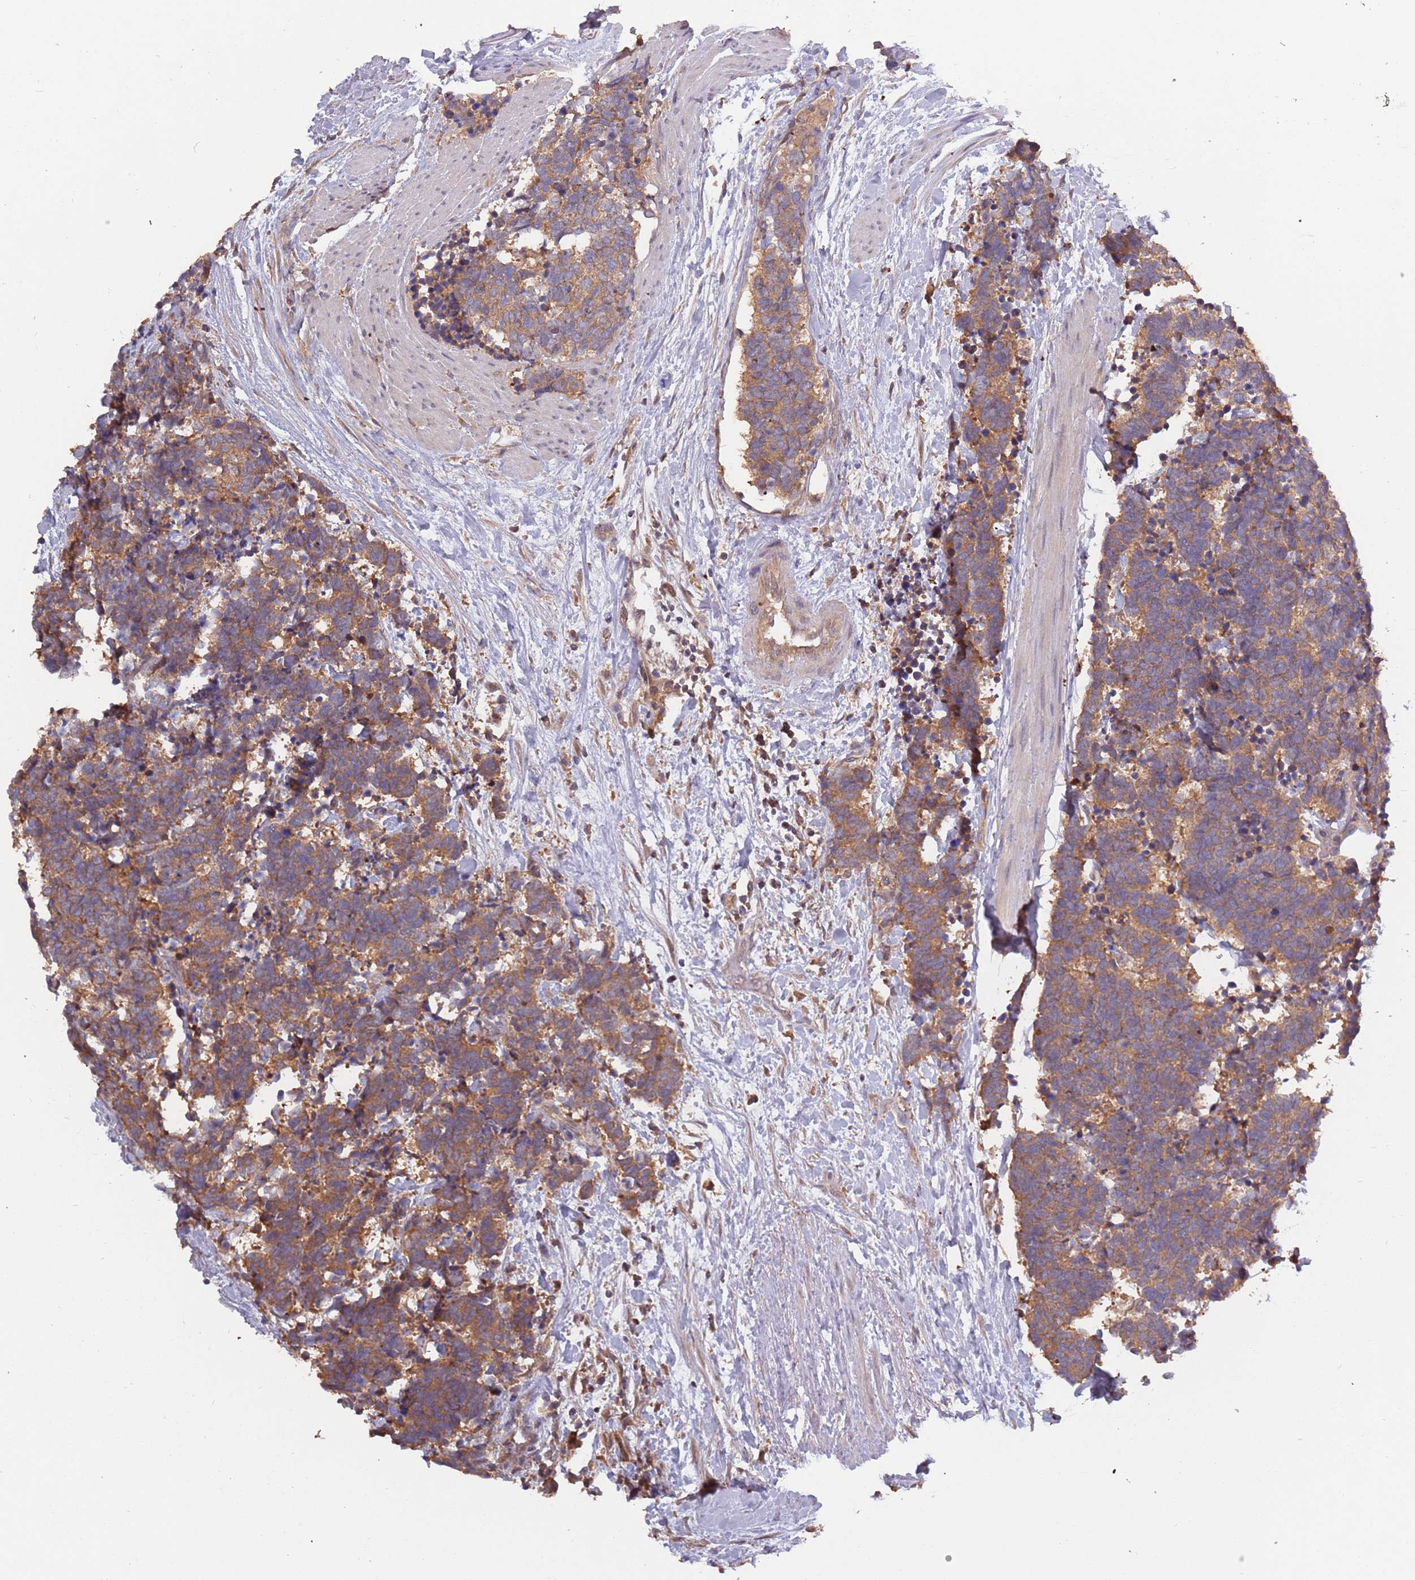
{"staining": {"intensity": "moderate", "quantity": ">75%", "location": "cytoplasmic/membranous"}, "tissue": "carcinoid", "cell_type": "Tumor cells", "image_type": "cancer", "snomed": [{"axis": "morphology", "description": "Carcinoma, NOS"}, {"axis": "morphology", "description": "Carcinoid, malignant, NOS"}, {"axis": "topography", "description": "Prostate"}], "caption": "Carcinoid stained with a brown dye displays moderate cytoplasmic/membranous positive positivity in about >75% of tumor cells.", "gene": "USP32", "patient": {"sex": "male", "age": 57}}